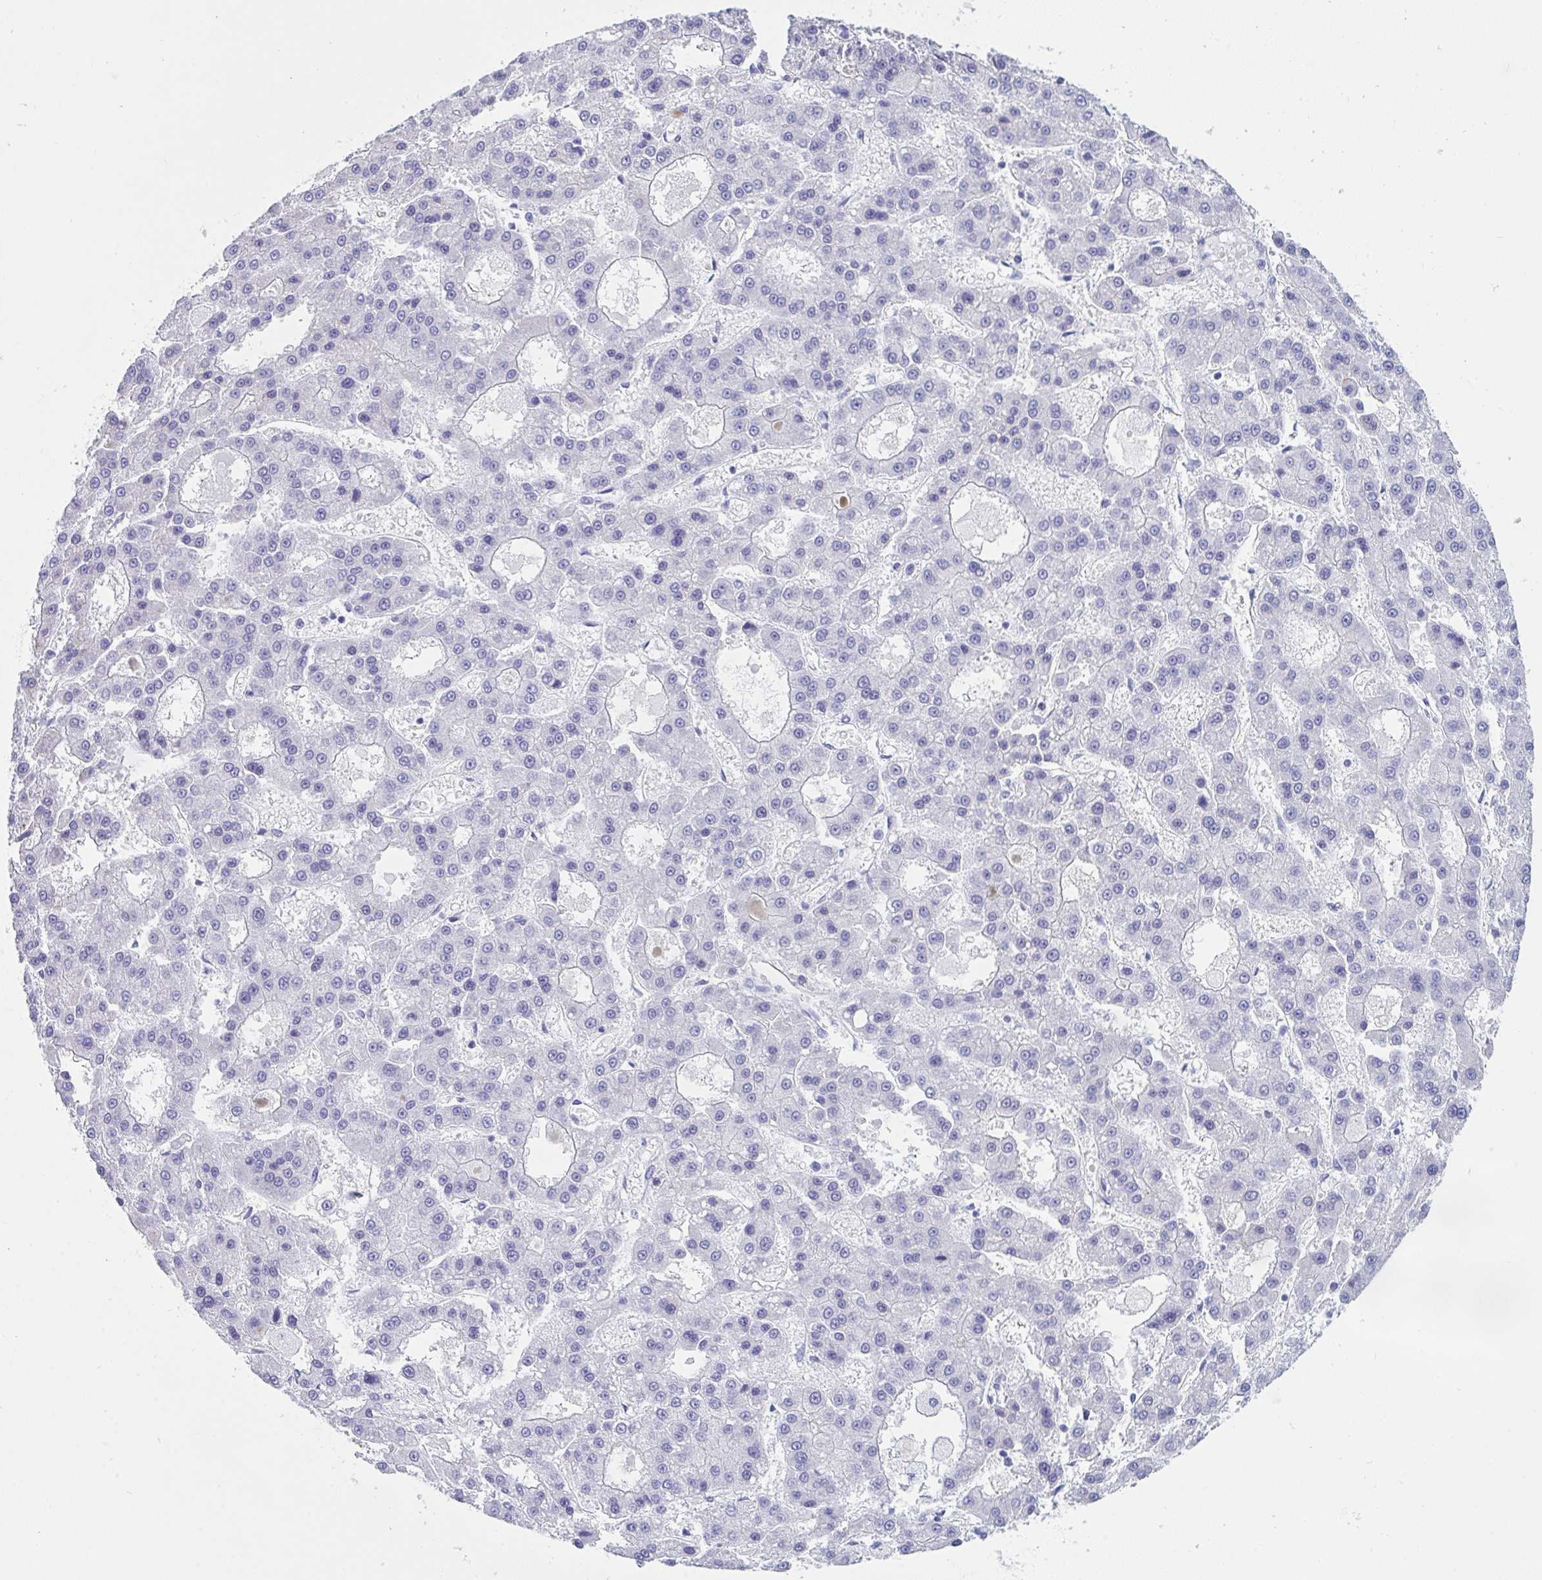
{"staining": {"intensity": "negative", "quantity": "none", "location": "none"}, "tissue": "liver cancer", "cell_type": "Tumor cells", "image_type": "cancer", "snomed": [{"axis": "morphology", "description": "Carcinoma, Hepatocellular, NOS"}, {"axis": "topography", "description": "Liver"}], "caption": "Immunohistochemical staining of liver cancer shows no significant expression in tumor cells.", "gene": "TTC30B", "patient": {"sex": "male", "age": 70}}